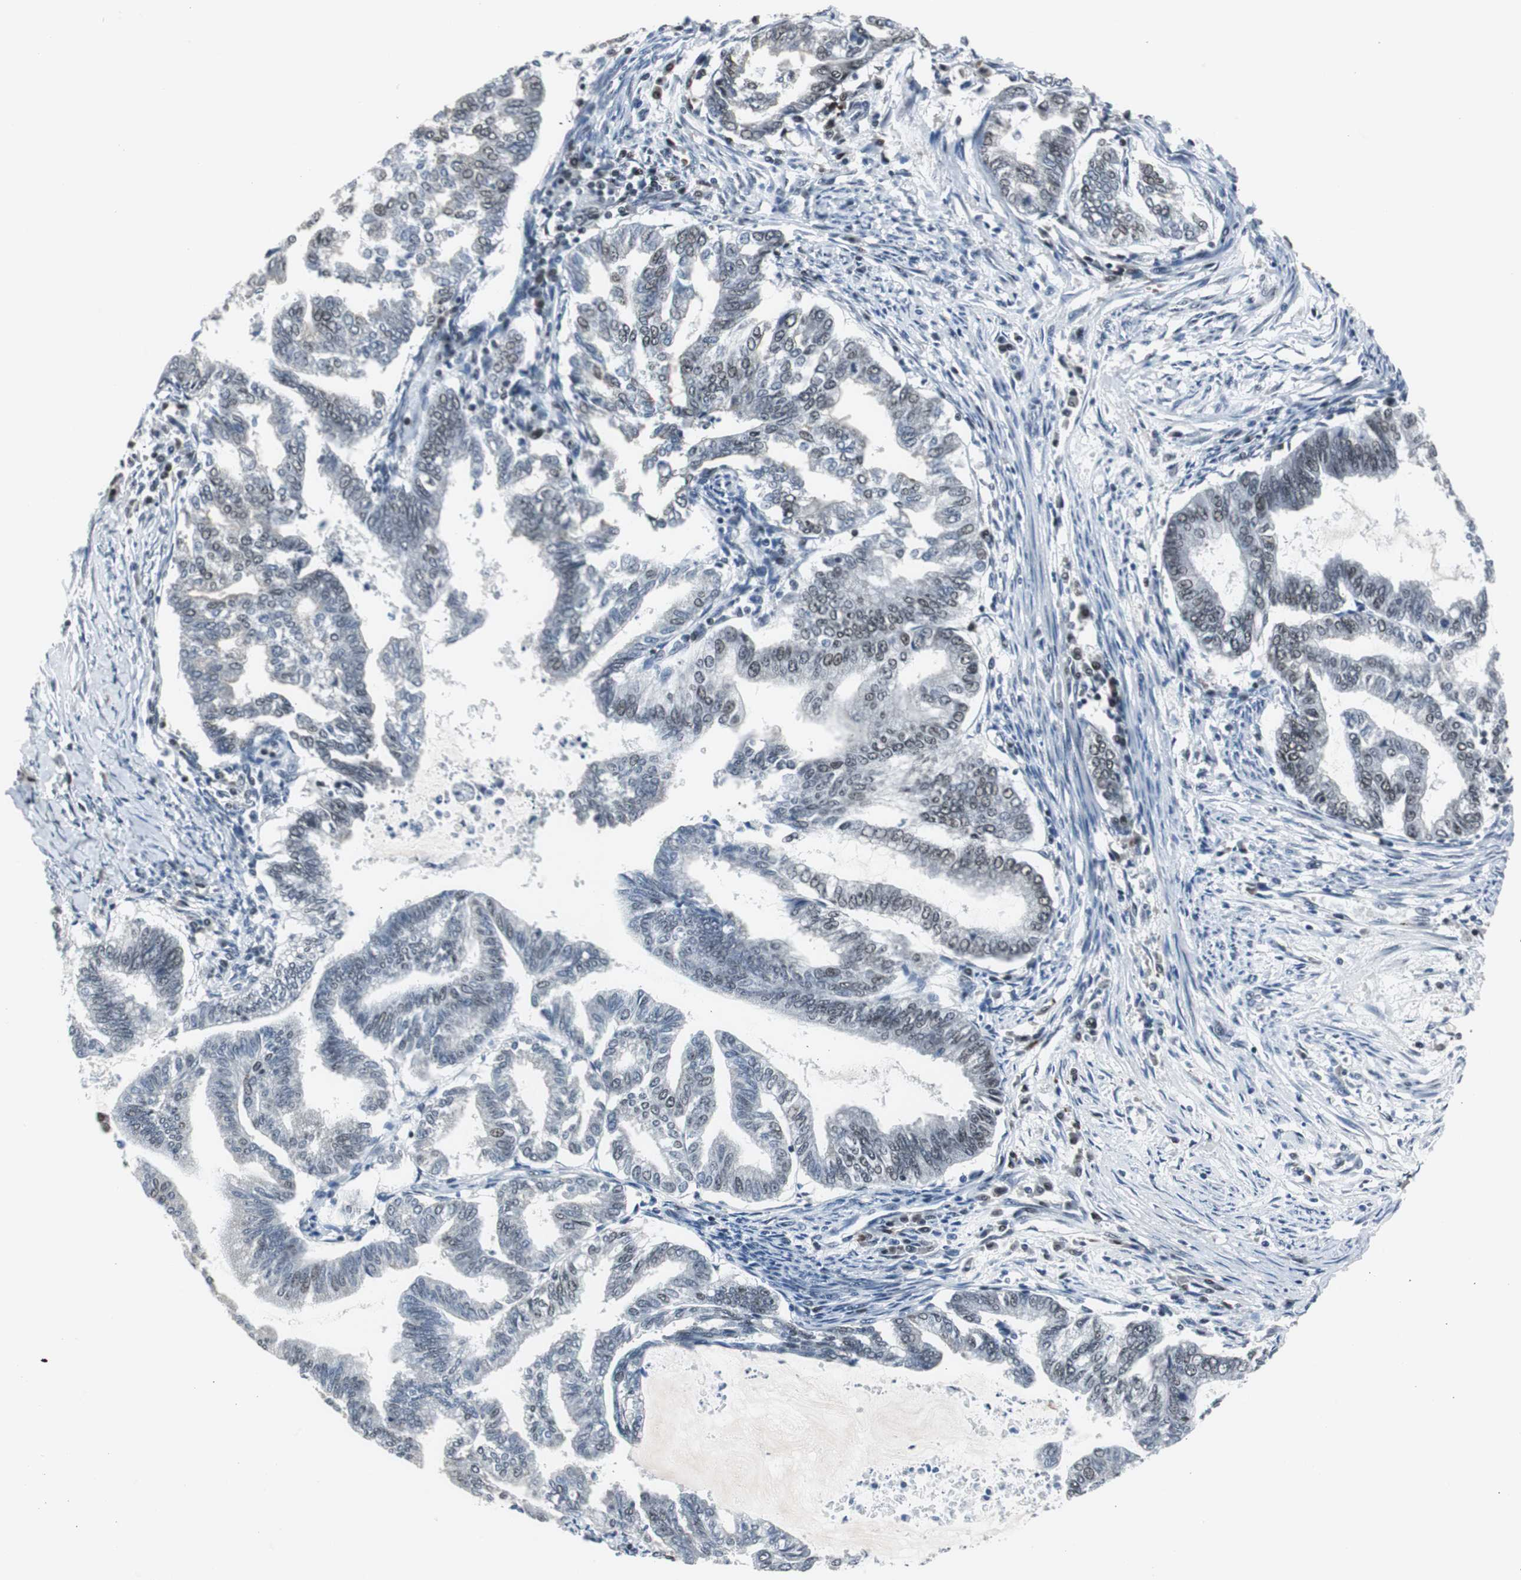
{"staining": {"intensity": "negative", "quantity": "none", "location": "none"}, "tissue": "endometrial cancer", "cell_type": "Tumor cells", "image_type": "cancer", "snomed": [{"axis": "morphology", "description": "Adenocarcinoma, NOS"}, {"axis": "topography", "description": "Endometrium"}], "caption": "Immunohistochemical staining of endometrial adenocarcinoma demonstrates no significant expression in tumor cells. Nuclei are stained in blue.", "gene": "RAD9A", "patient": {"sex": "female", "age": 79}}